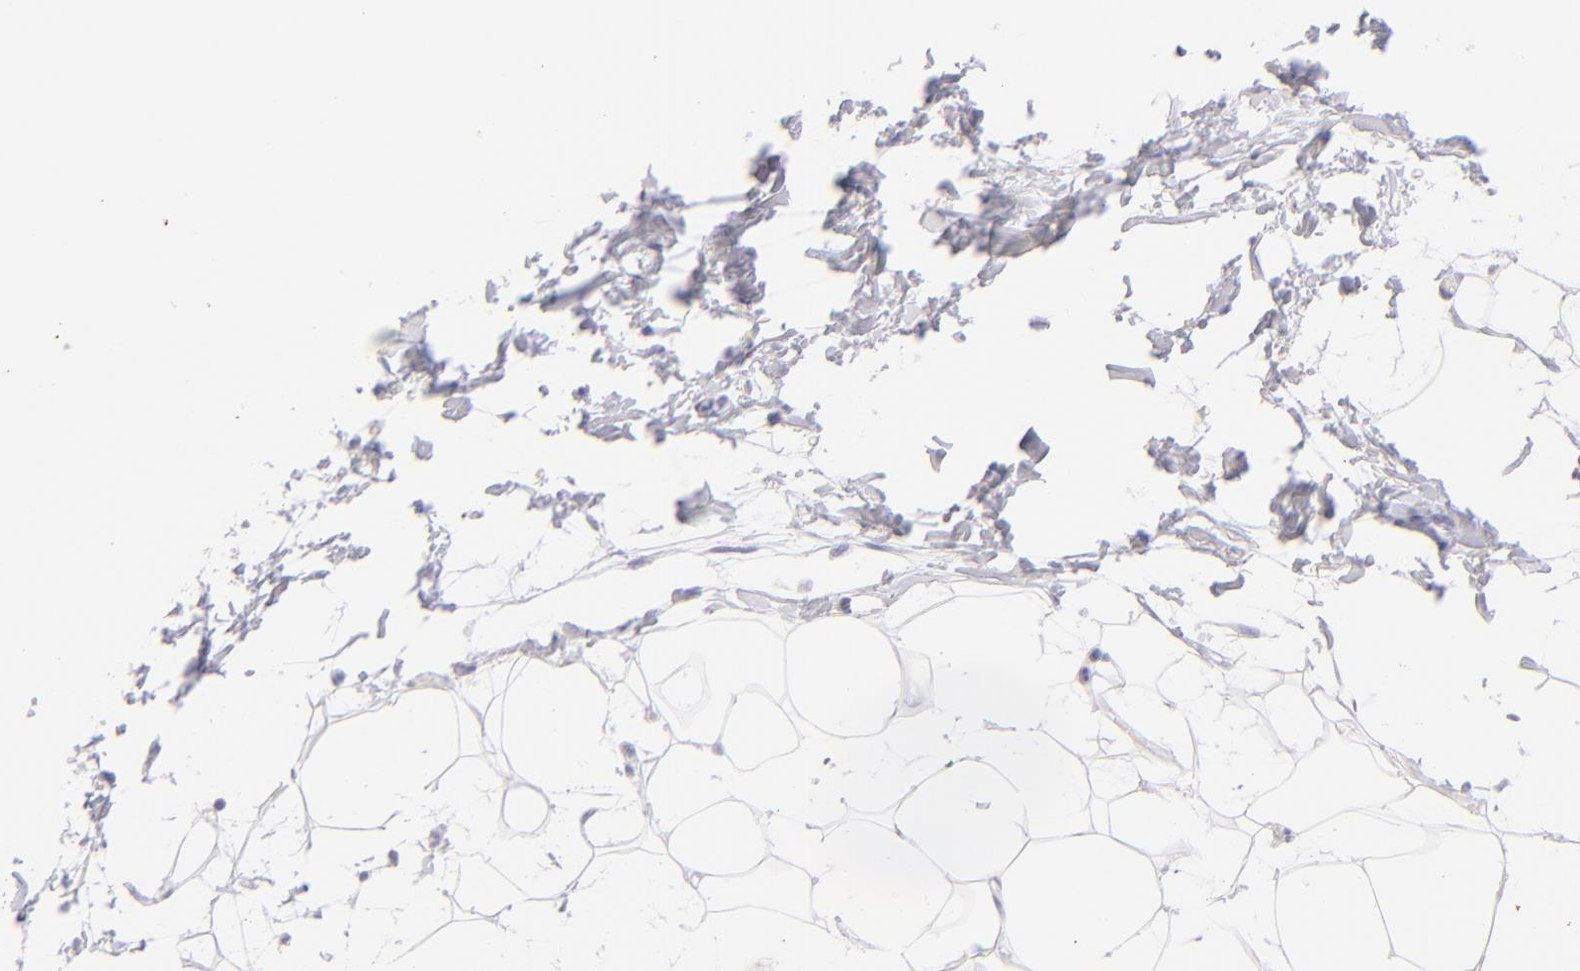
{"staining": {"intensity": "negative", "quantity": "none", "location": "none"}, "tissue": "adipose tissue", "cell_type": "Adipocytes", "image_type": "normal", "snomed": [{"axis": "morphology", "description": "Normal tissue, NOS"}, {"axis": "topography", "description": "Soft tissue"}], "caption": "Adipocytes show no significant staining in normal adipose tissue.", "gene": "FCER2", "patient": {"sex": "male", "age": 72}}